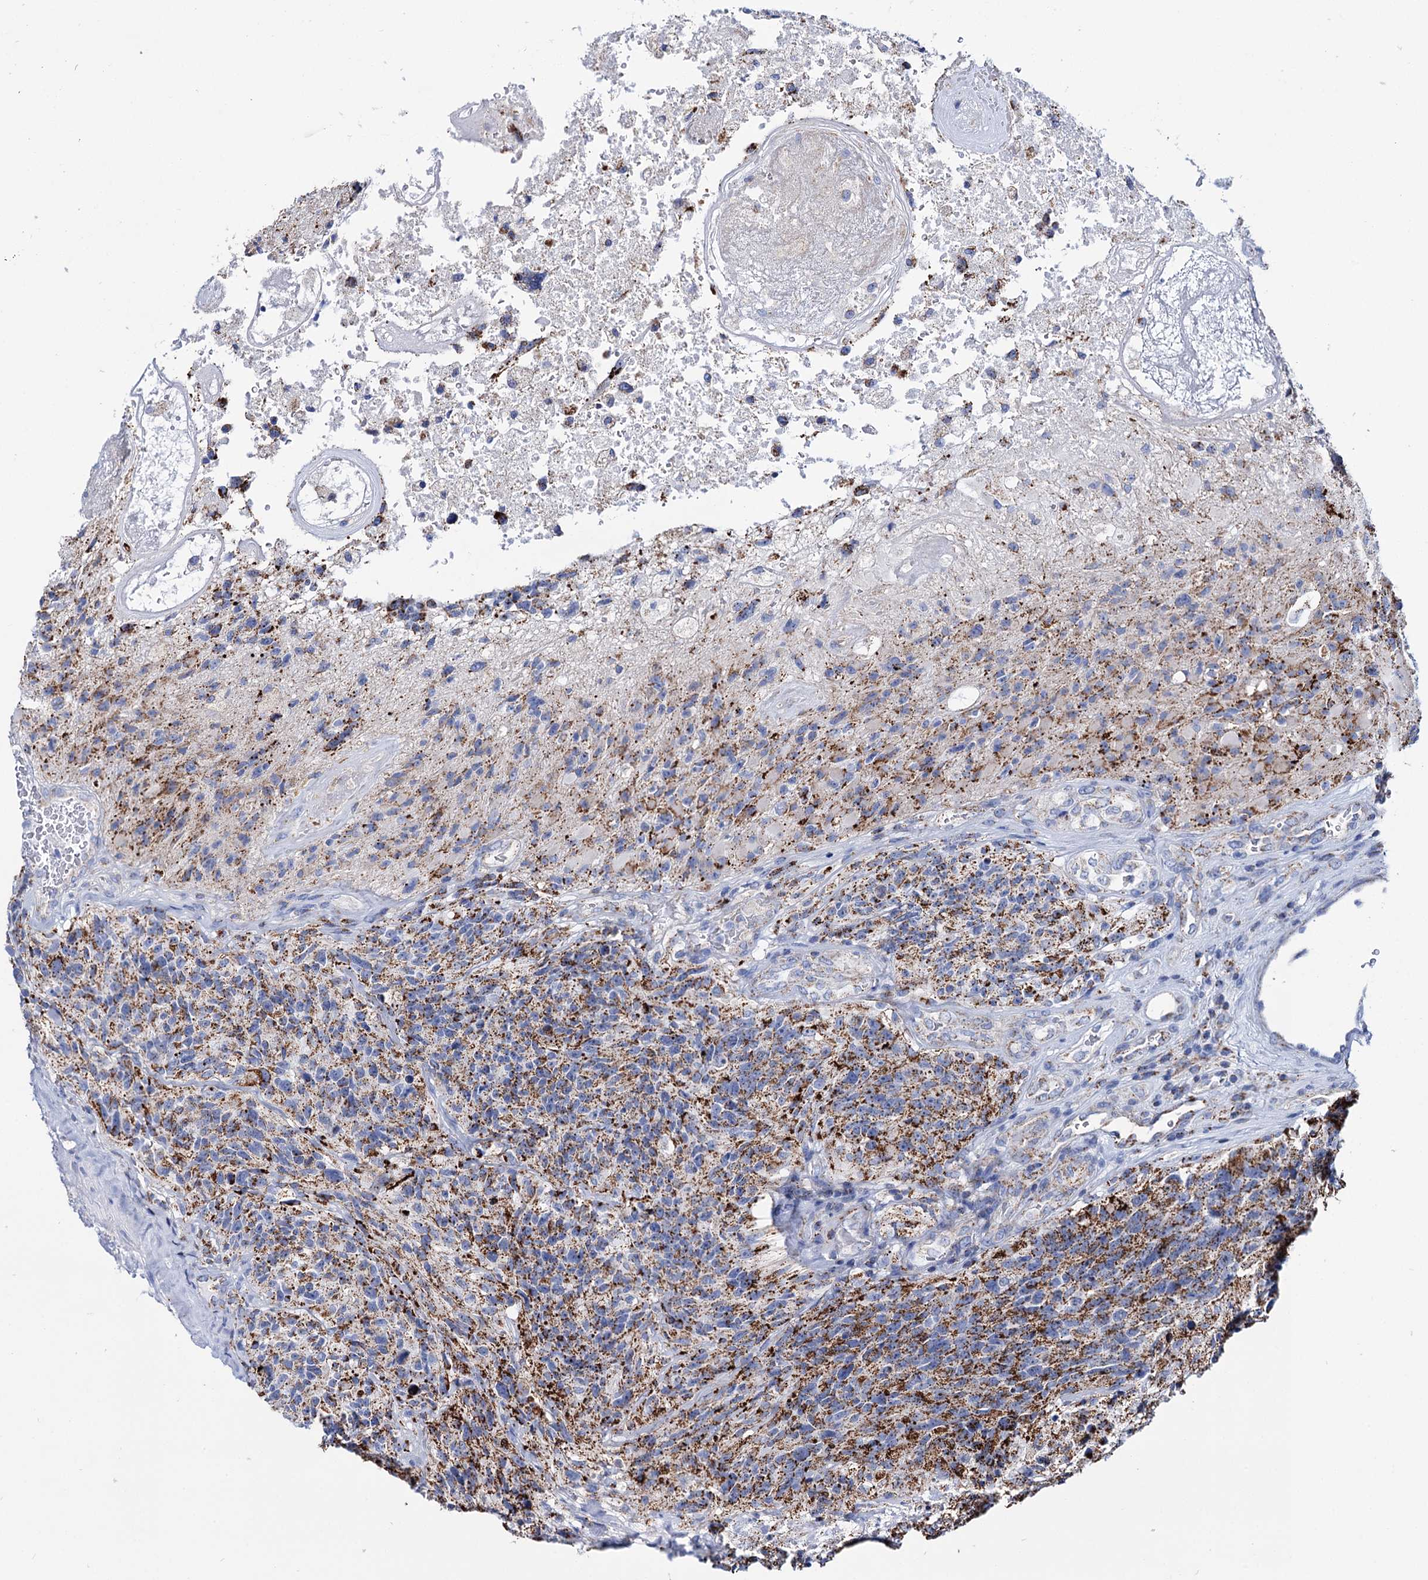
{"staining": {"intensity": "moderate", "quantity": "25%-75%", "location": "cytoplasmic/membranous"}, "tissue": "glioma", "cell_type": "Tumor cells", "image_type": "cancer", "snomed": [{"axis": "morphology", "description": "Glioma, malignant, High grade"}, {"axis": "topography", "description": "Brain"}], "caption": "Immunohistochemistry staining of glioma, which demonstrates medium levels of moderate cytoplasmic/membranous expression in about 25%-75% of tumor cells indicating moderate cytoplasmic/membranous protein expression. The staining was performed using DAB (brown) for protein detection and nuclei were counterstained in hematoxylin (blue).", "gene": "UBASH3B", "patient": {"sex": "male", "age": 76}}